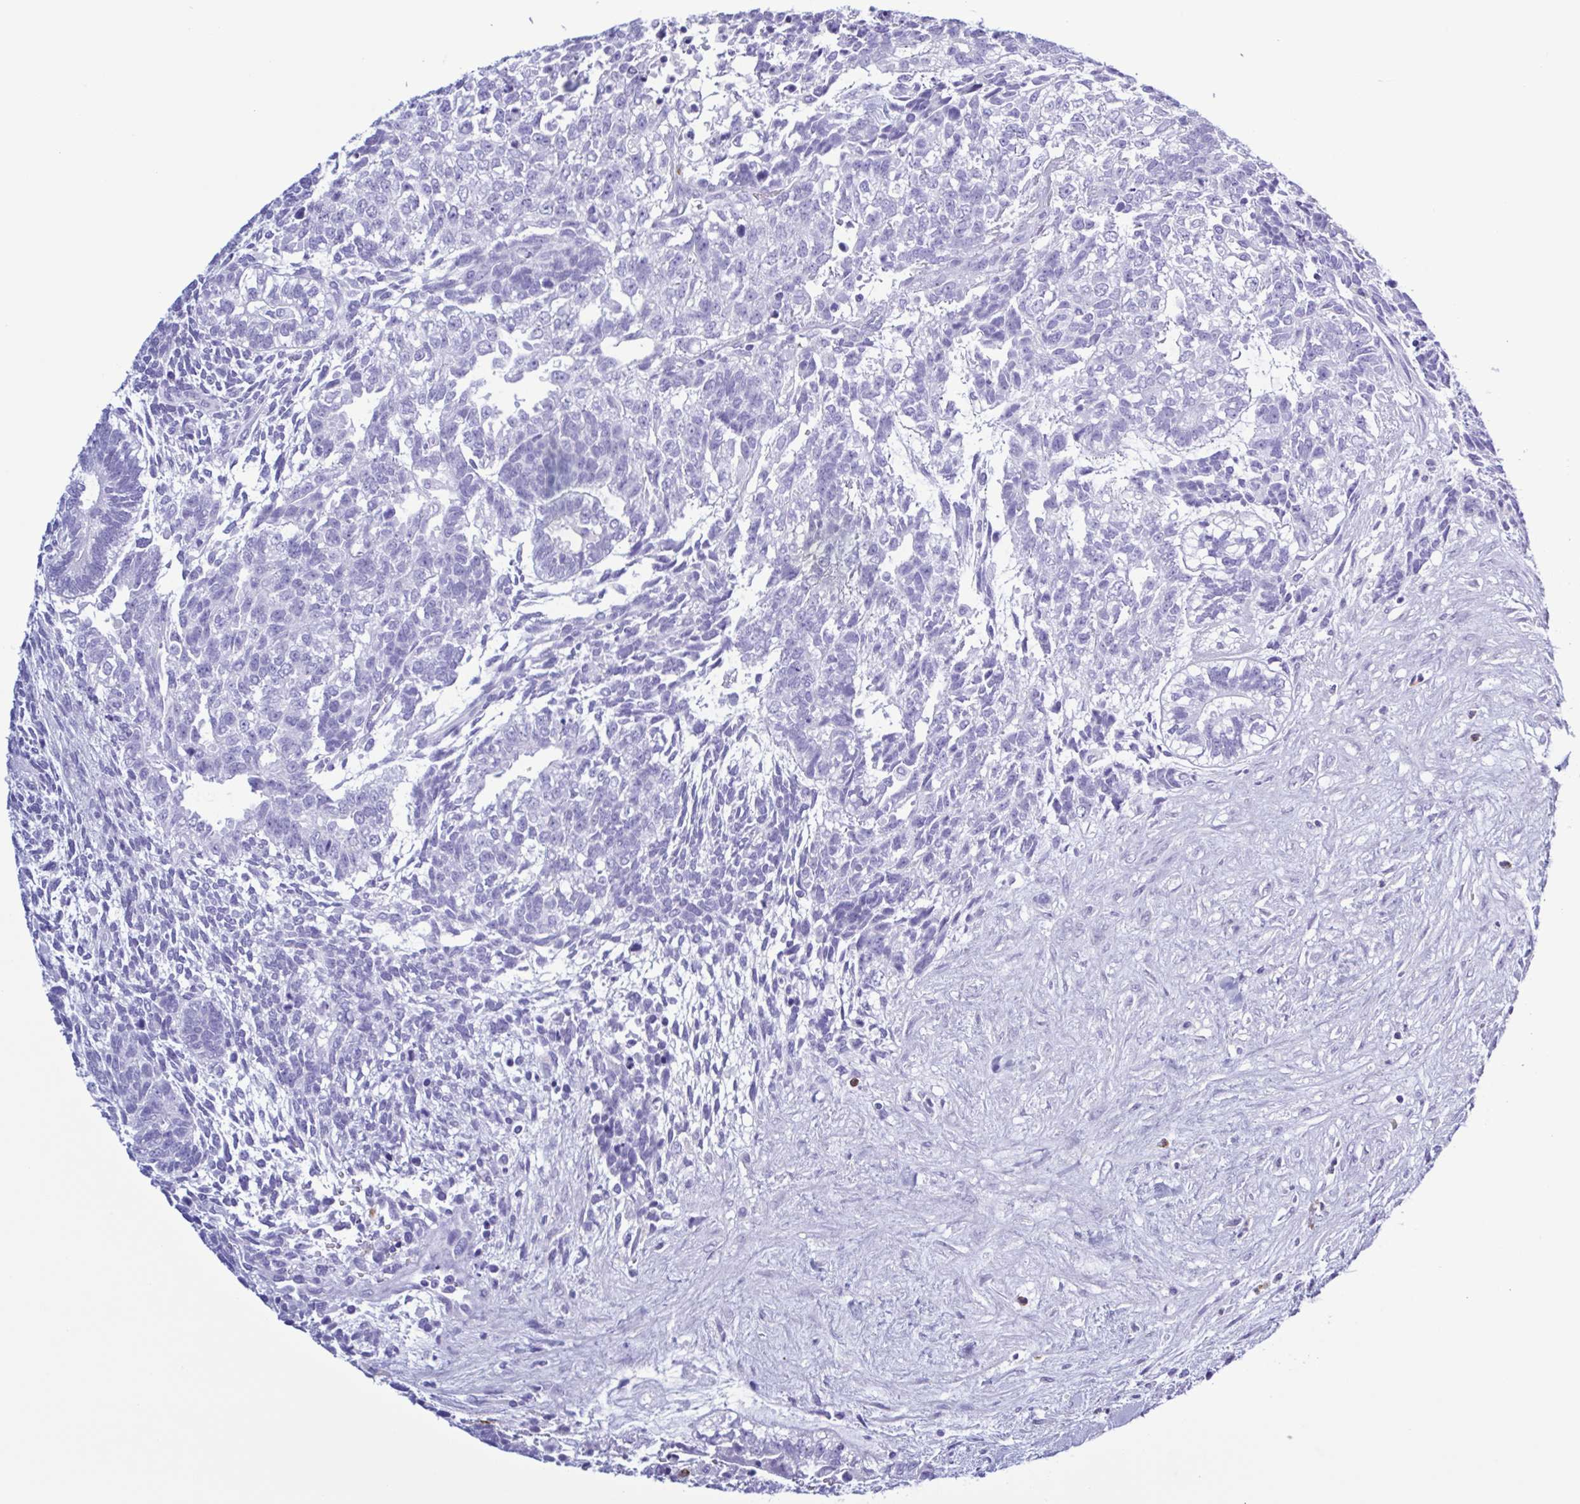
{"staining": {"intensity": "negative", "quantity": "none", "location": "none"}, "tissue": "testis cancer", "cell_type": "Tumor cells", "image_type": "cancer", "snomed": [{"axis": "morphology", "description": "Carcinoma, Embryonal, NOS"}, {"axis": "topography", "description": "Testis"}], "caption": "An immunohistochemistry photomicrograph of embryonal carcinoma (testis) is shown. There is no staining in tumor cells of embryonal carcinoma (testis).", "gene": "LTF", "patient": {"sex": "male", "age": 23}}